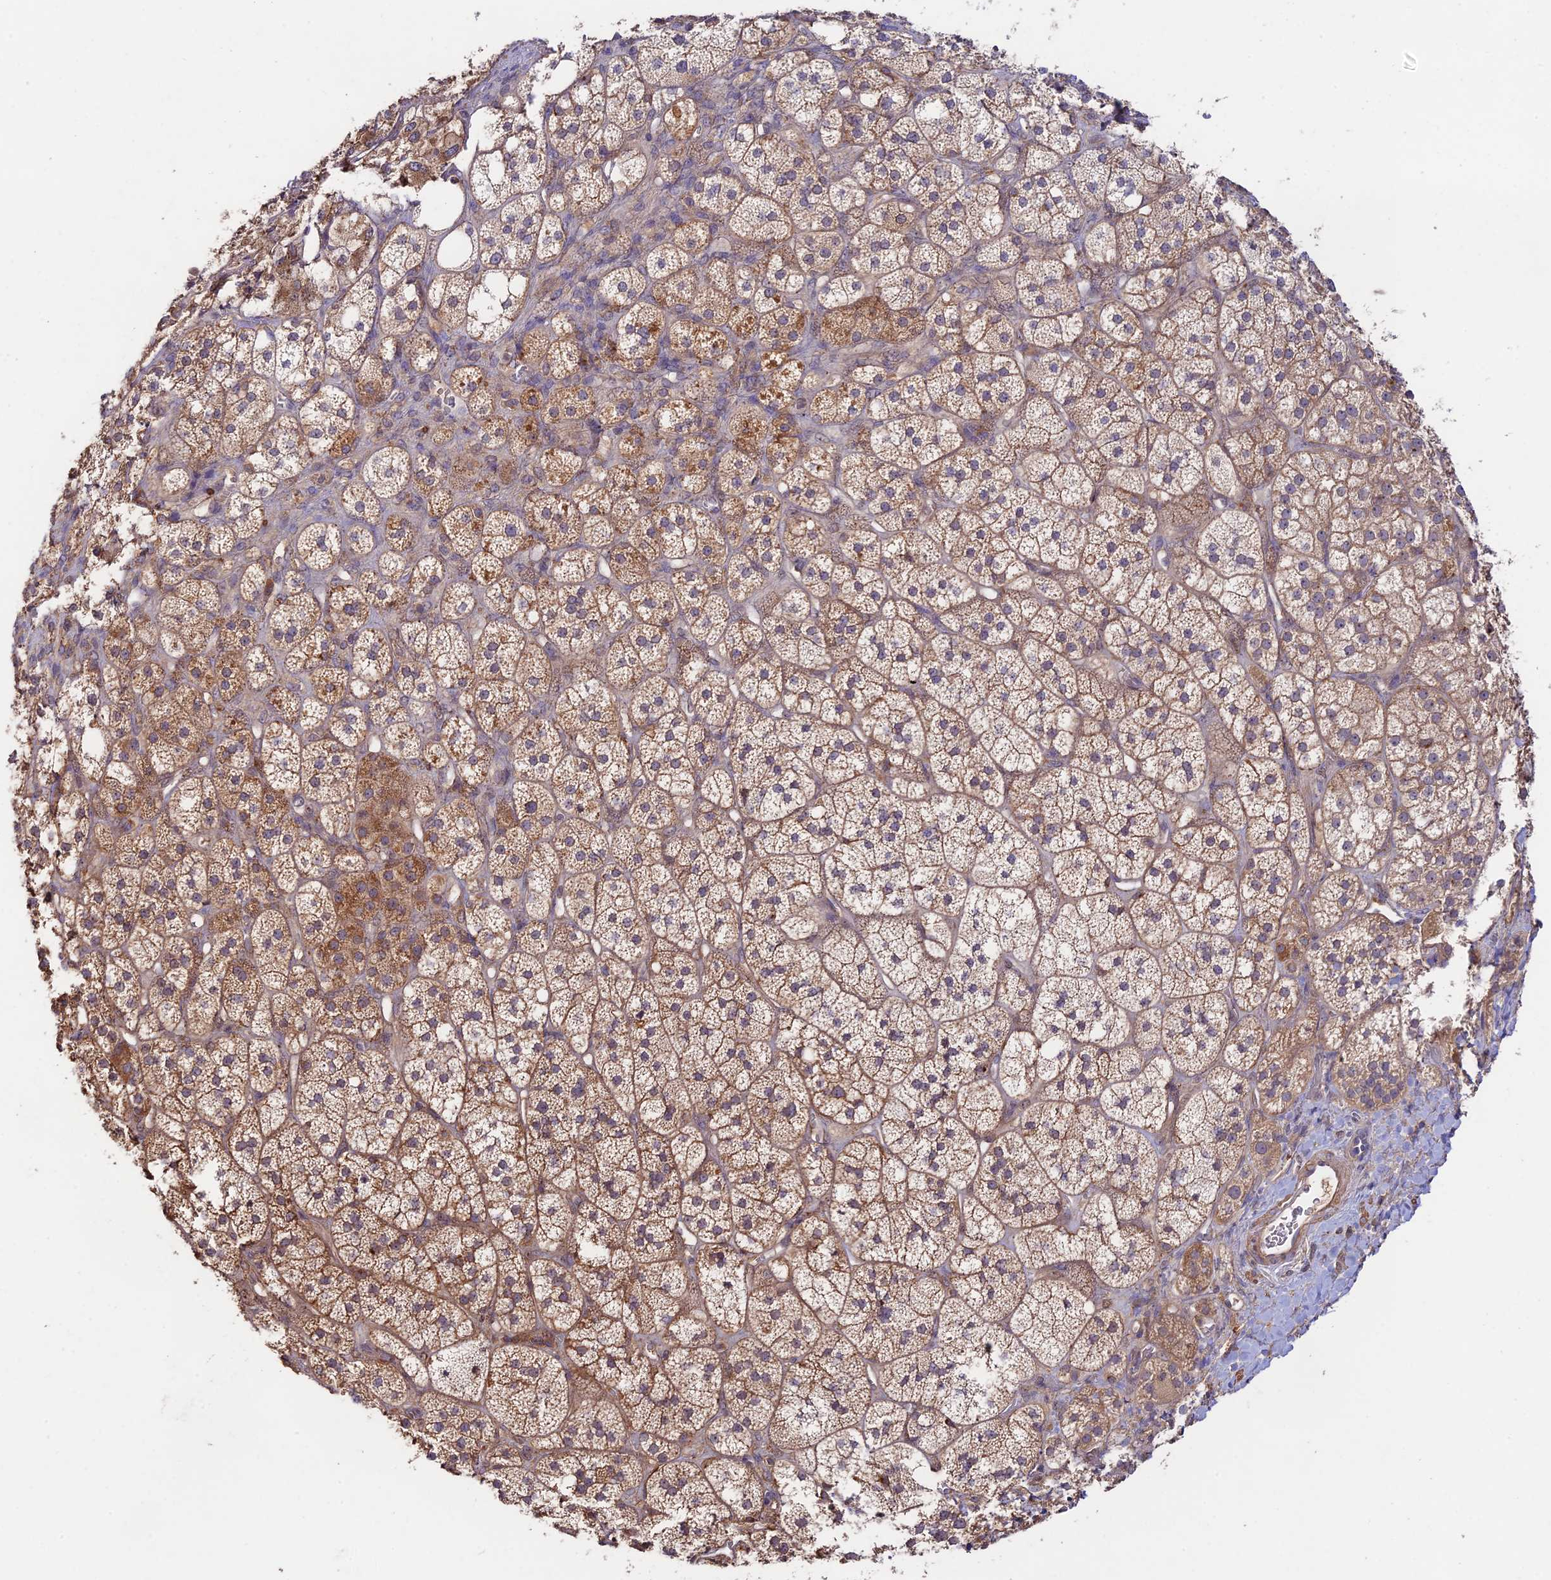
{"staining": {"intensity": "weak", "quantity": ">75%", "location": "cytoplasmic/membranous"}, "tissue": "adrenal gland", "cell_type": "Glandular cells", "image_type": "normal", "snomed": [{"axis": "morphology", "description": "Normal tissue, NOS"}, {"axis": "topography", "description": "Adrenal gland"}], "caption": "High-power microscopy captured an immunohistochemistry photomicrograph of unremarkable adrenal gland, revealing weak cytoplasmic/membranous positivity in about >75% of glandular cells.", "gene": "CLCF1", "patient": {"sex": "male", "age": 61}}